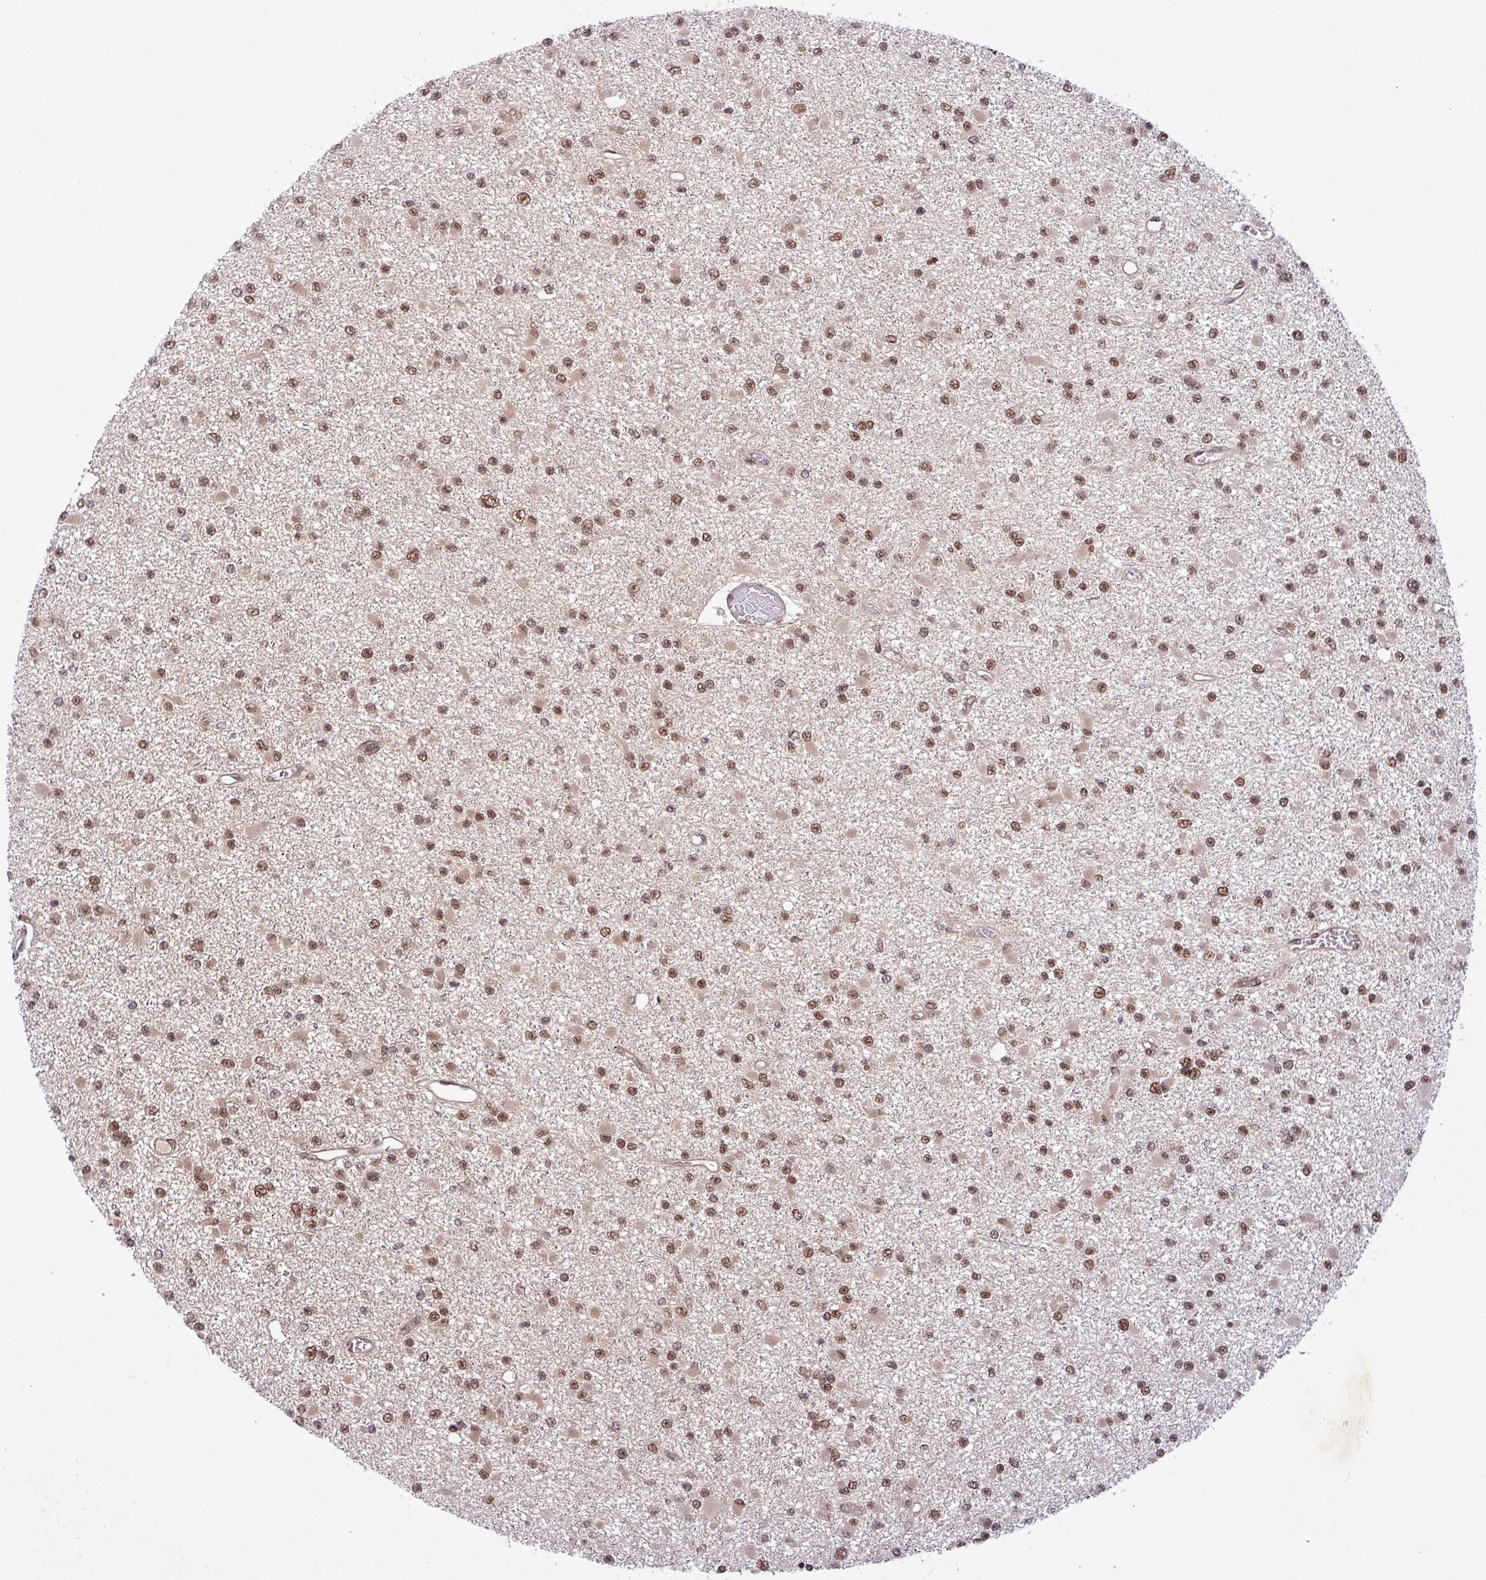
{"staining": {"intensity": "moderate", "quantity": ">75%", "location": "nuclear"}, "tissue": "glioma", "cell_type": "Tumor cells", "image_type": "cancer", "snomed": [{"axis": "morphology", "description": "Glioma, malignant, Low grade"}, {"axis": "topography", "description": "Brain"}], "caption": "Human malignant glioma (low-grade) stained with a protein marker reveals moderate staining in tumor cells.", "gene": "SRSF2", "patient": {"sex": "female", "age": 22}}